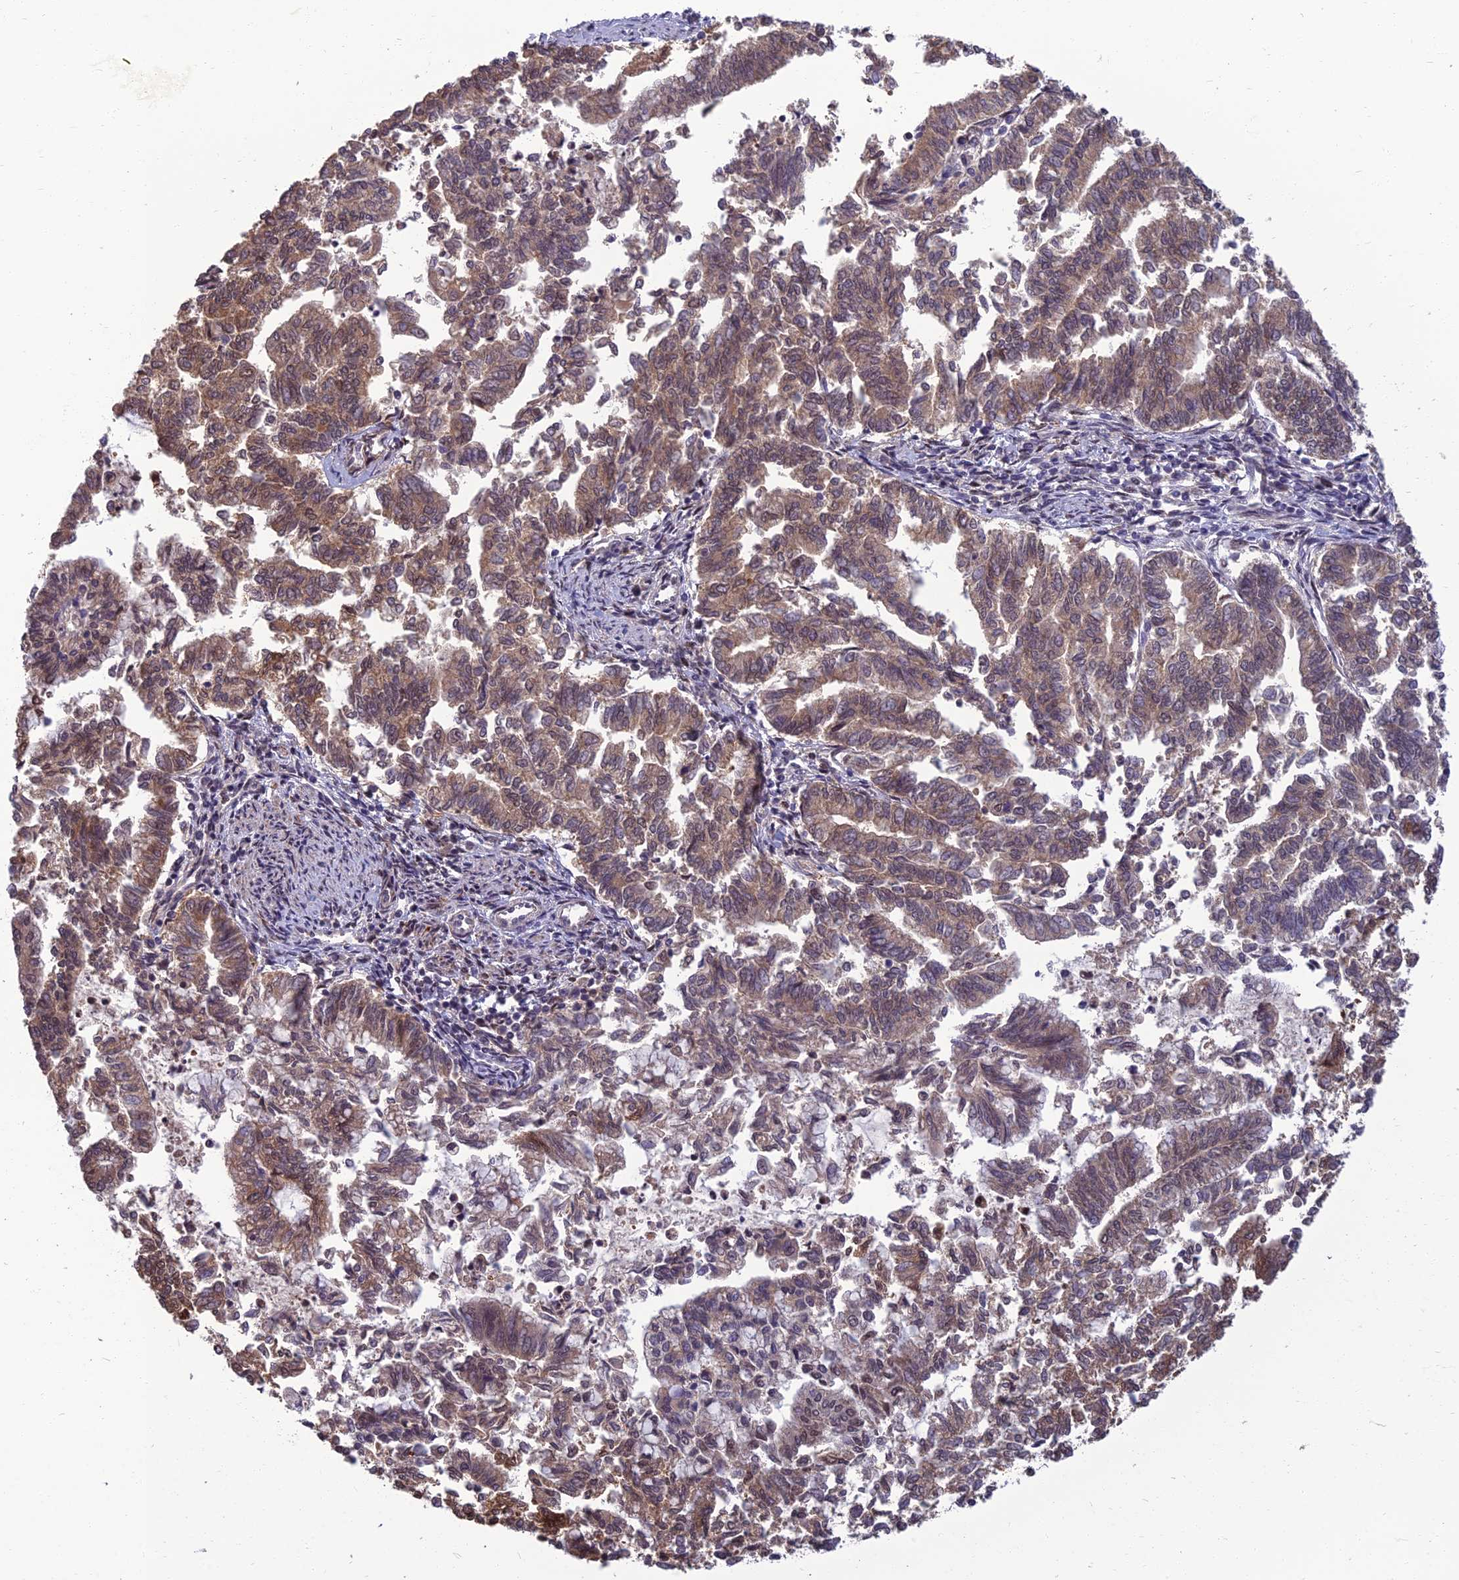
{"staining": {"intensity": "moderate", "quantity": "25%-75%", "location": "cytoplasmic/membranous,nuclear"}, "tissue": "endometrial cancer", "cell_type": "Tumor cells", "image_type": "cancer", "snomed": [{"axis": "morphology", "description": "Adenocarcinoma, NOS"}, {"axis": "topography", "description": "Endometrium"}], "caption": "IHC staining of endometrial adenocarcinoma, which displays medium levels of moderate cytoplasmic/membranous and nuclear staining in approximately 25%-75% of tumor cells indicating moderate cytoplasmic/membranous and nuclear protein expression. The staining was performed using DAB (3,3'-diaminobenzidine) (brown) for protein detection and nuclei were counterstained in hematoxylin (blue).", "gene": "NR4A3", "patient": {"sex": "female", "age": 79}}